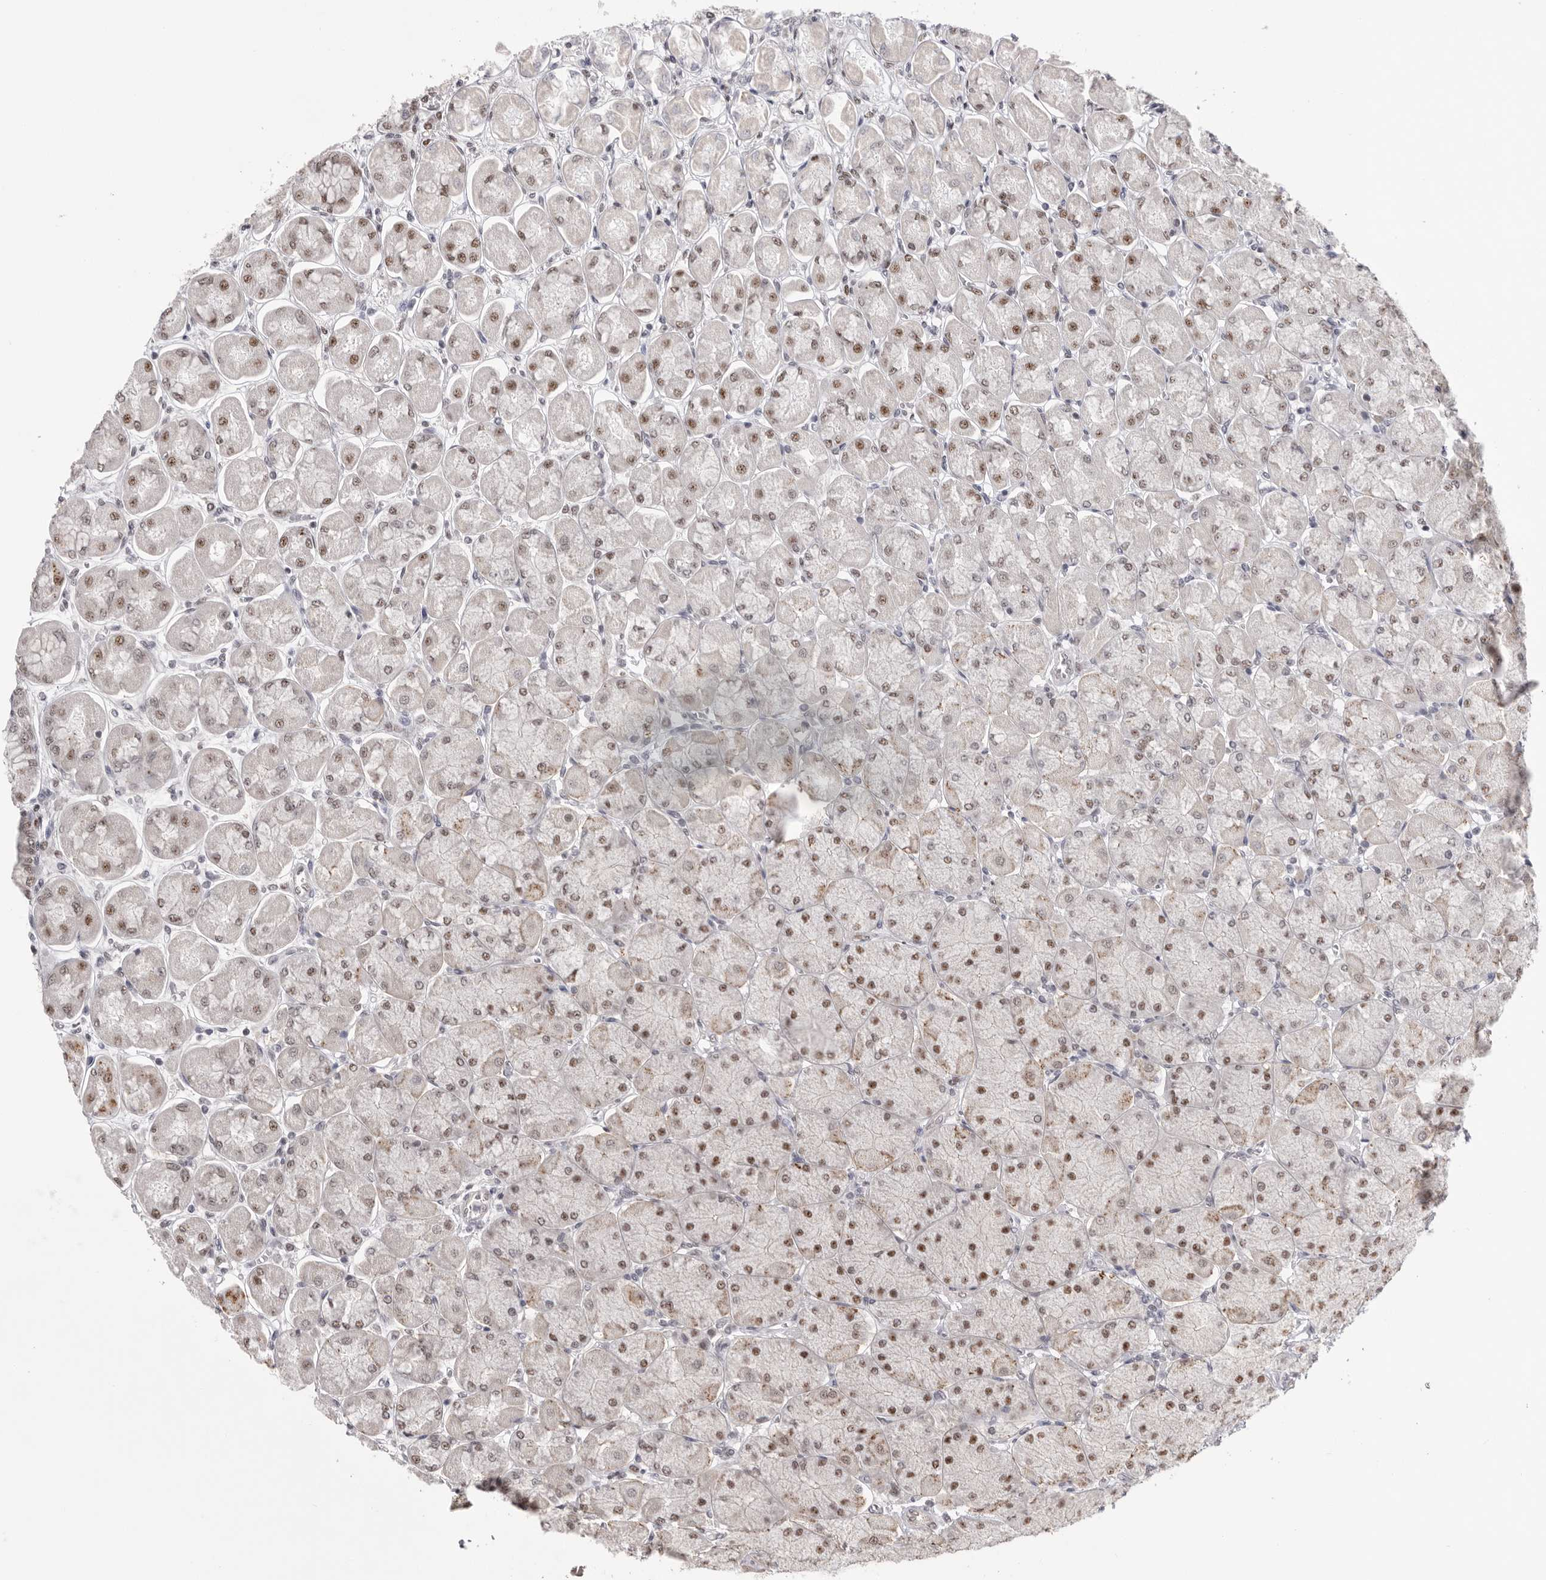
{"staining": {"intensity": "moderate", "quantity": ">75%", "location": "nuclear"}, "tissue": "stomach", "cell_type": "Glandular cells", "image_type": "normal", "snomed": [{"axis": "morphology", "description": "Normal tissue, NOS"}, {"axis": "topography", "description": "Stomach, upper"}], "caption": "About >75% of glandular cells in normal stomach demonstrate moderate nuclear protein expression as visualized by brown immunohistochemical staining.", "gene": "BCLAF3", "patient": {"sex": "female", "age": 56}}